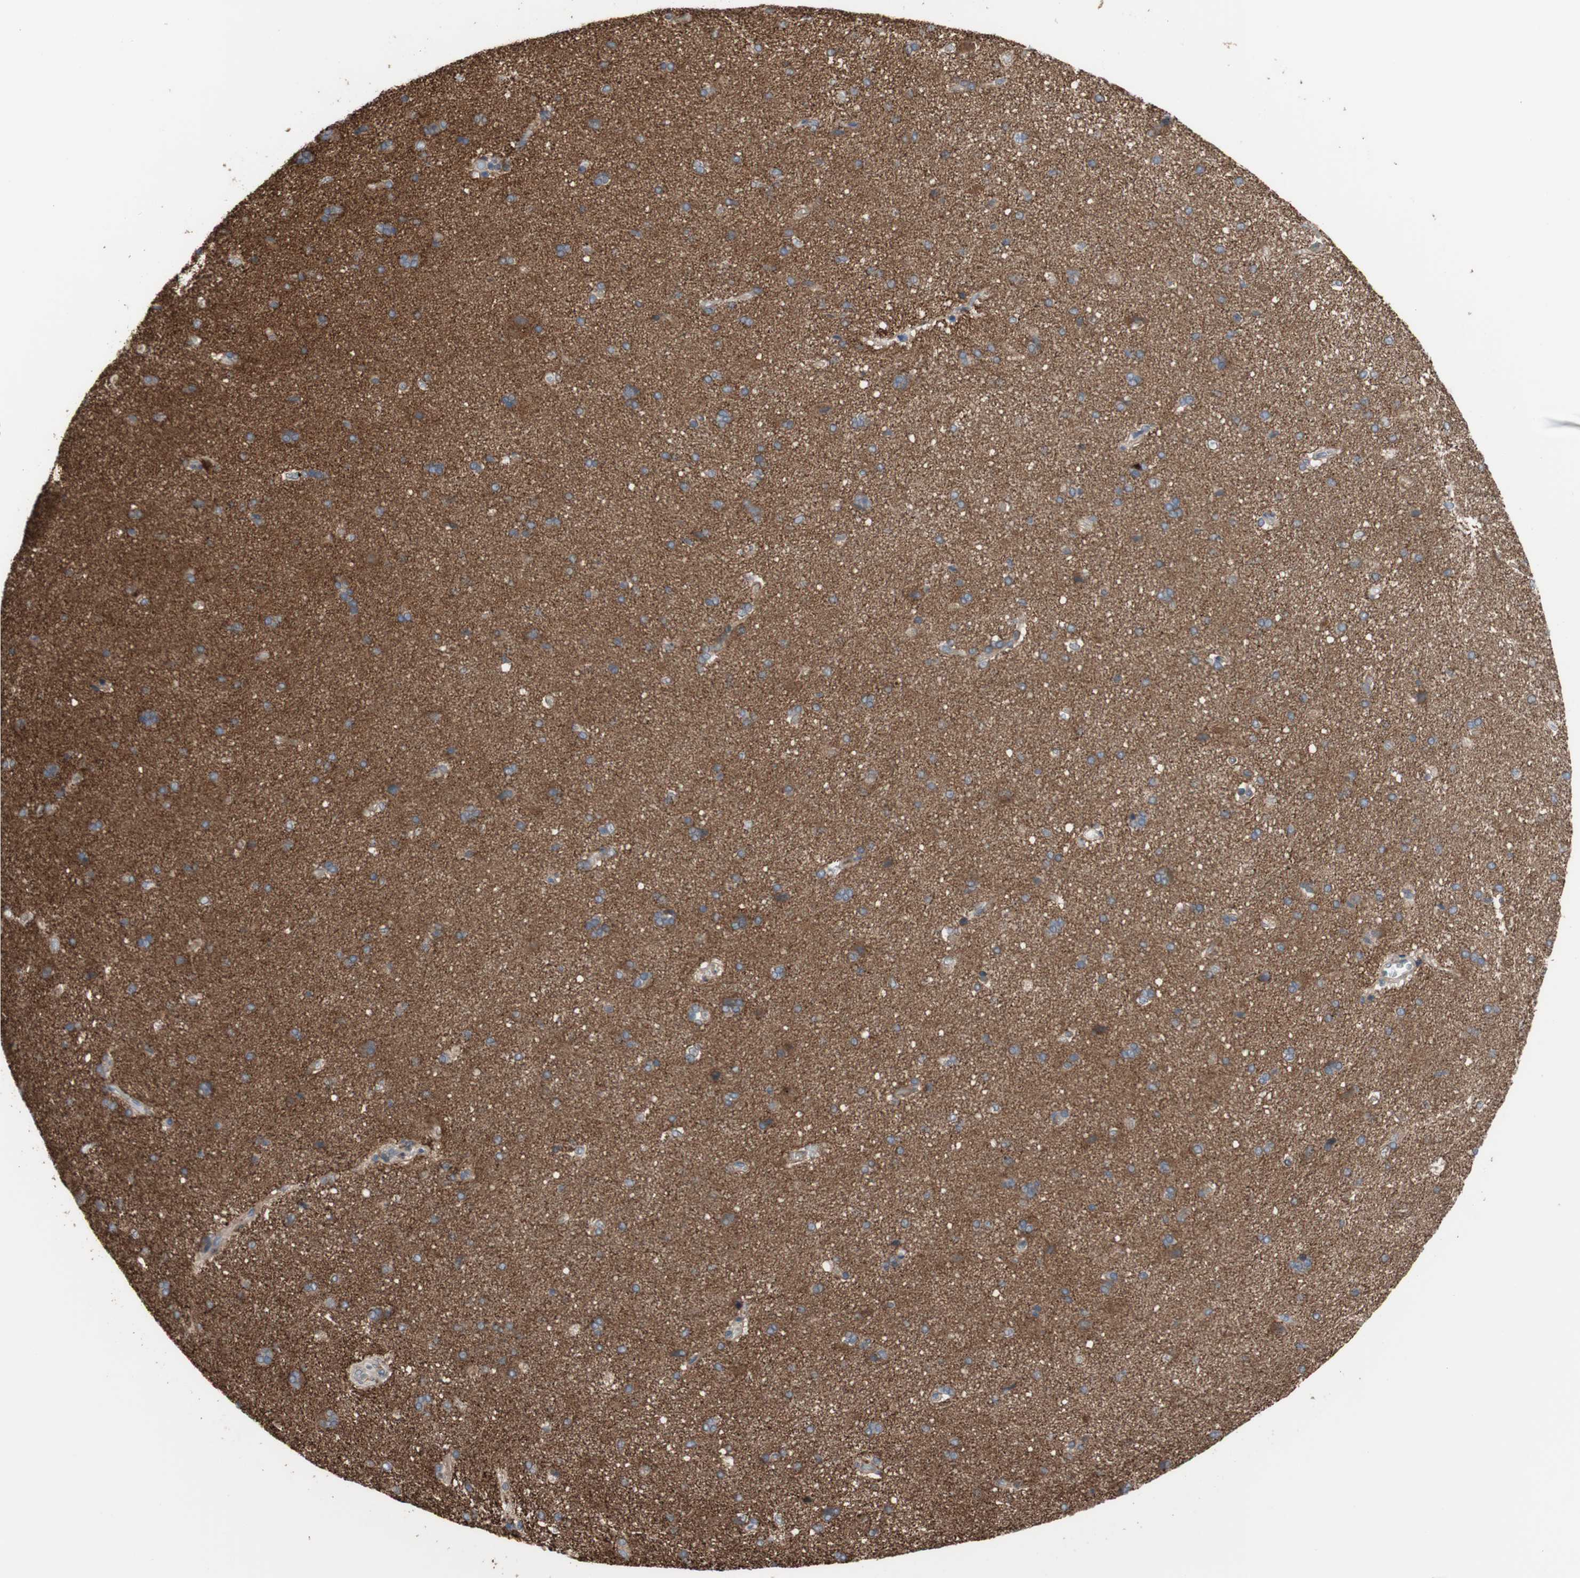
{"staining": {"intensity": "weak", "quantity": ">75%", "location": "cytoplasmic/membranous"}, "tissue": "cerebral cortex", "cell_type": "Endothelial cells", "image_type": "normal", "snomed": [{"axis": "morphology", "description": "Normal tissue, NOS"}, {"axis": "topography", "description": "Cerebral cortex"}], "caption": "DAB immunohistochemical staining of benign cerebral cortex shows weak cytoplasmic/membranous protein staining in approximately >75% of endothelial cells. Nuclei are stained in blue.", "gene": "OAZ1", "patient": {"sex": "male", "age": 62}}